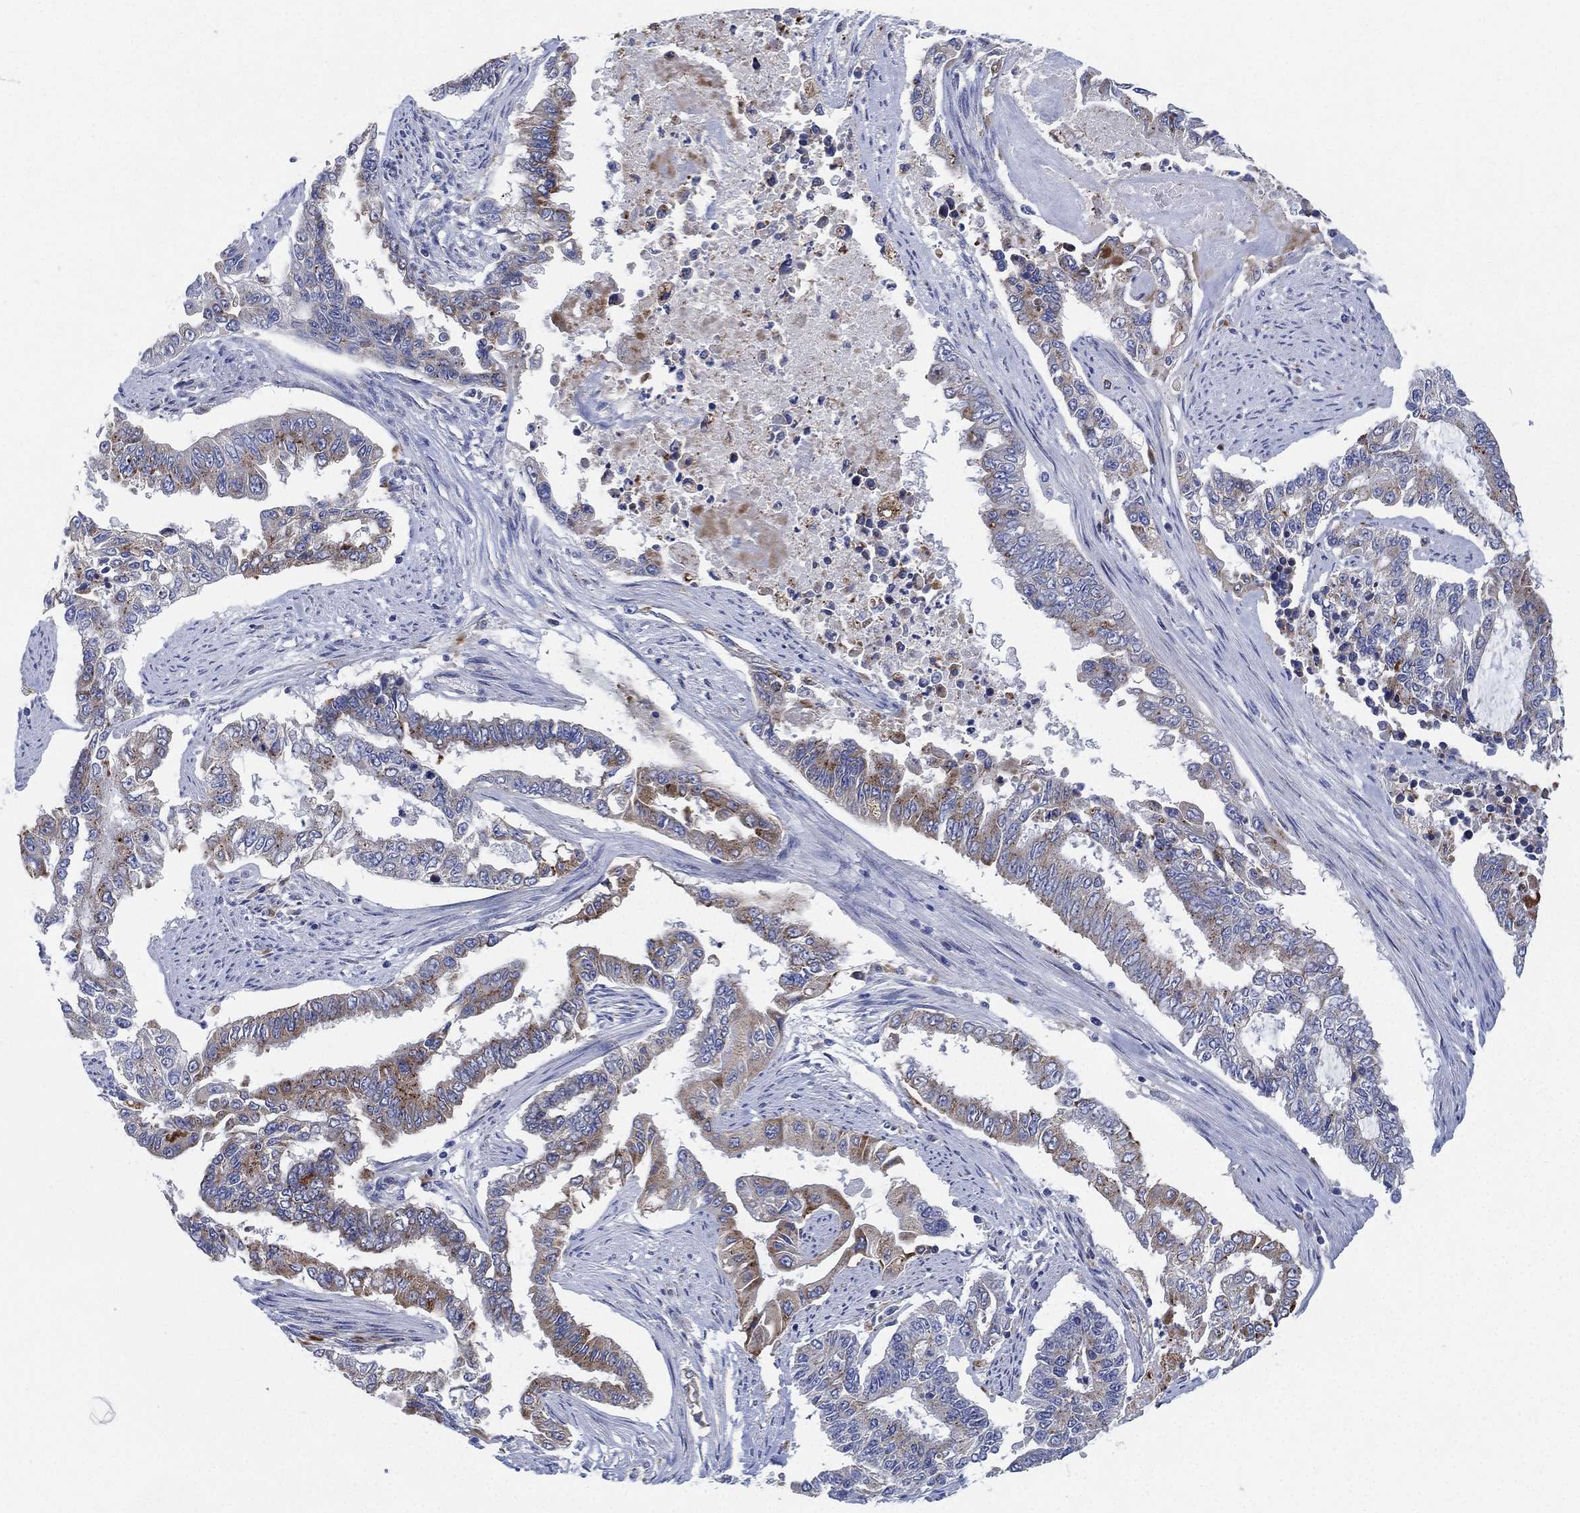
{"staining": {"intensity": "moderate", "quantity": "<25%", "location": "cytoplasmic/membranous"}, "tissue": "endometrial cancer", "cell_type": "Tumor cells", "image_type": "cancer", "snomed": [{"axis": "morphology", "description": "Adenocarcinoma, NOS"}, {"axis": "topography", "description": "Uterus"}], "caption": "This is a histology image of immunohistochemistry (IHC) staining of endometrial cancer (adenocarcinoma), which shows moderate staining in the cytoplasmic/membranous of tumor cells.", "gene": "GALNS", "patient": {"sex": "female", "age": 59}}